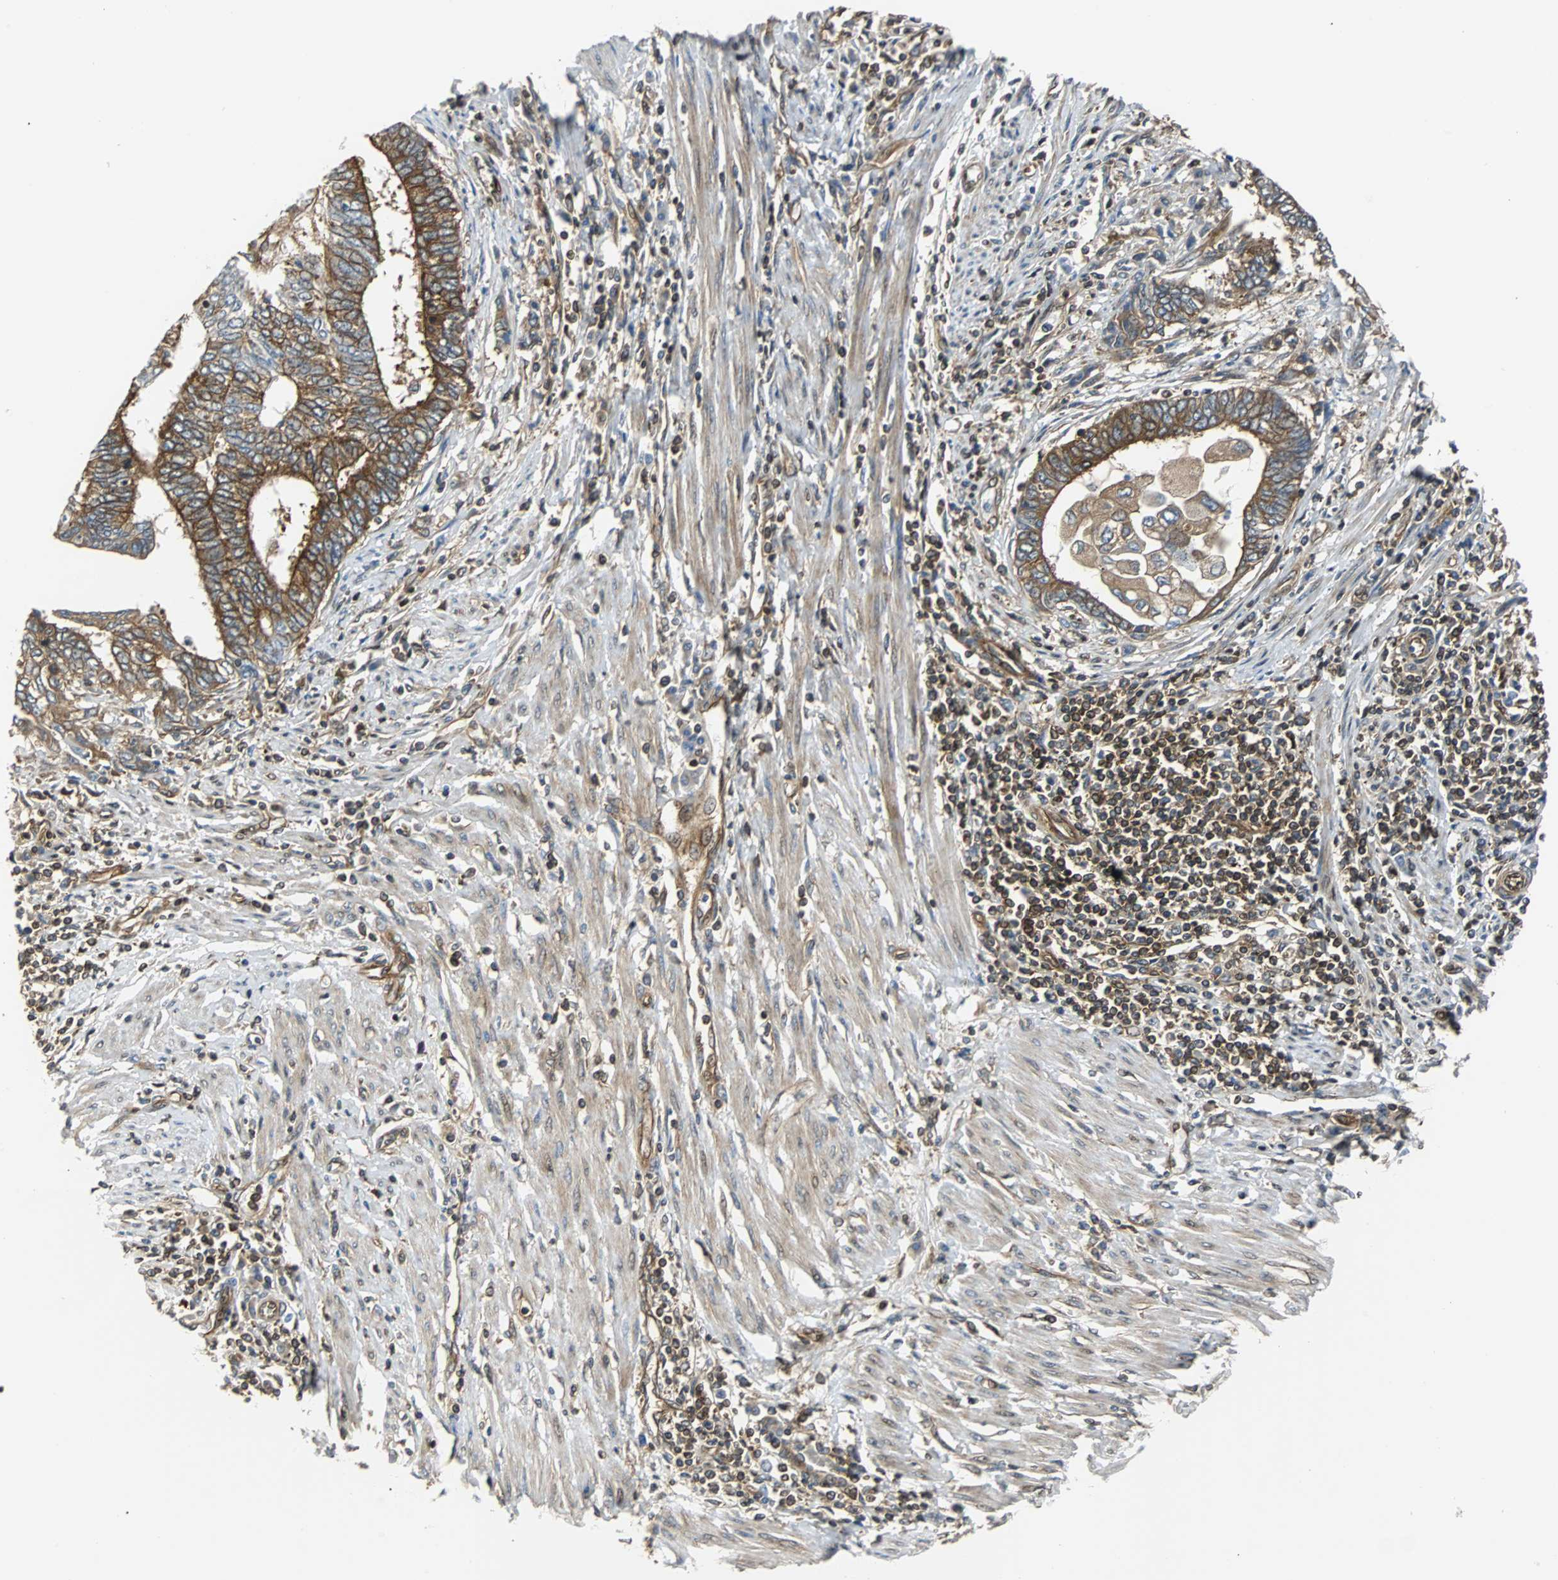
{"staining": {"intensity": "strong", "quantity": ">75%", "location": "cytoplasmic/membranous"}, "tissue": "endometrial cancer", "cell_type": "Tumor cells", "image_type": "cancer", "snomed": [{"axis": "morphology", "description": "Adenocarcinoma, NOS"}, {"axis": "topography", "description": "Uterus"}, {"axis": "topography", "description": "Endometrium"}], "caption": "A brown stain shows strong cytoplasmic/membranous positivity of a protein in human endometrial cancer (adenocarcinoma) tumor cells. The protein of interest is shown in brown color, while the nuclei are stained blue.", "gene": "RELA", "patient": {"sex": "female", "age": 70}}